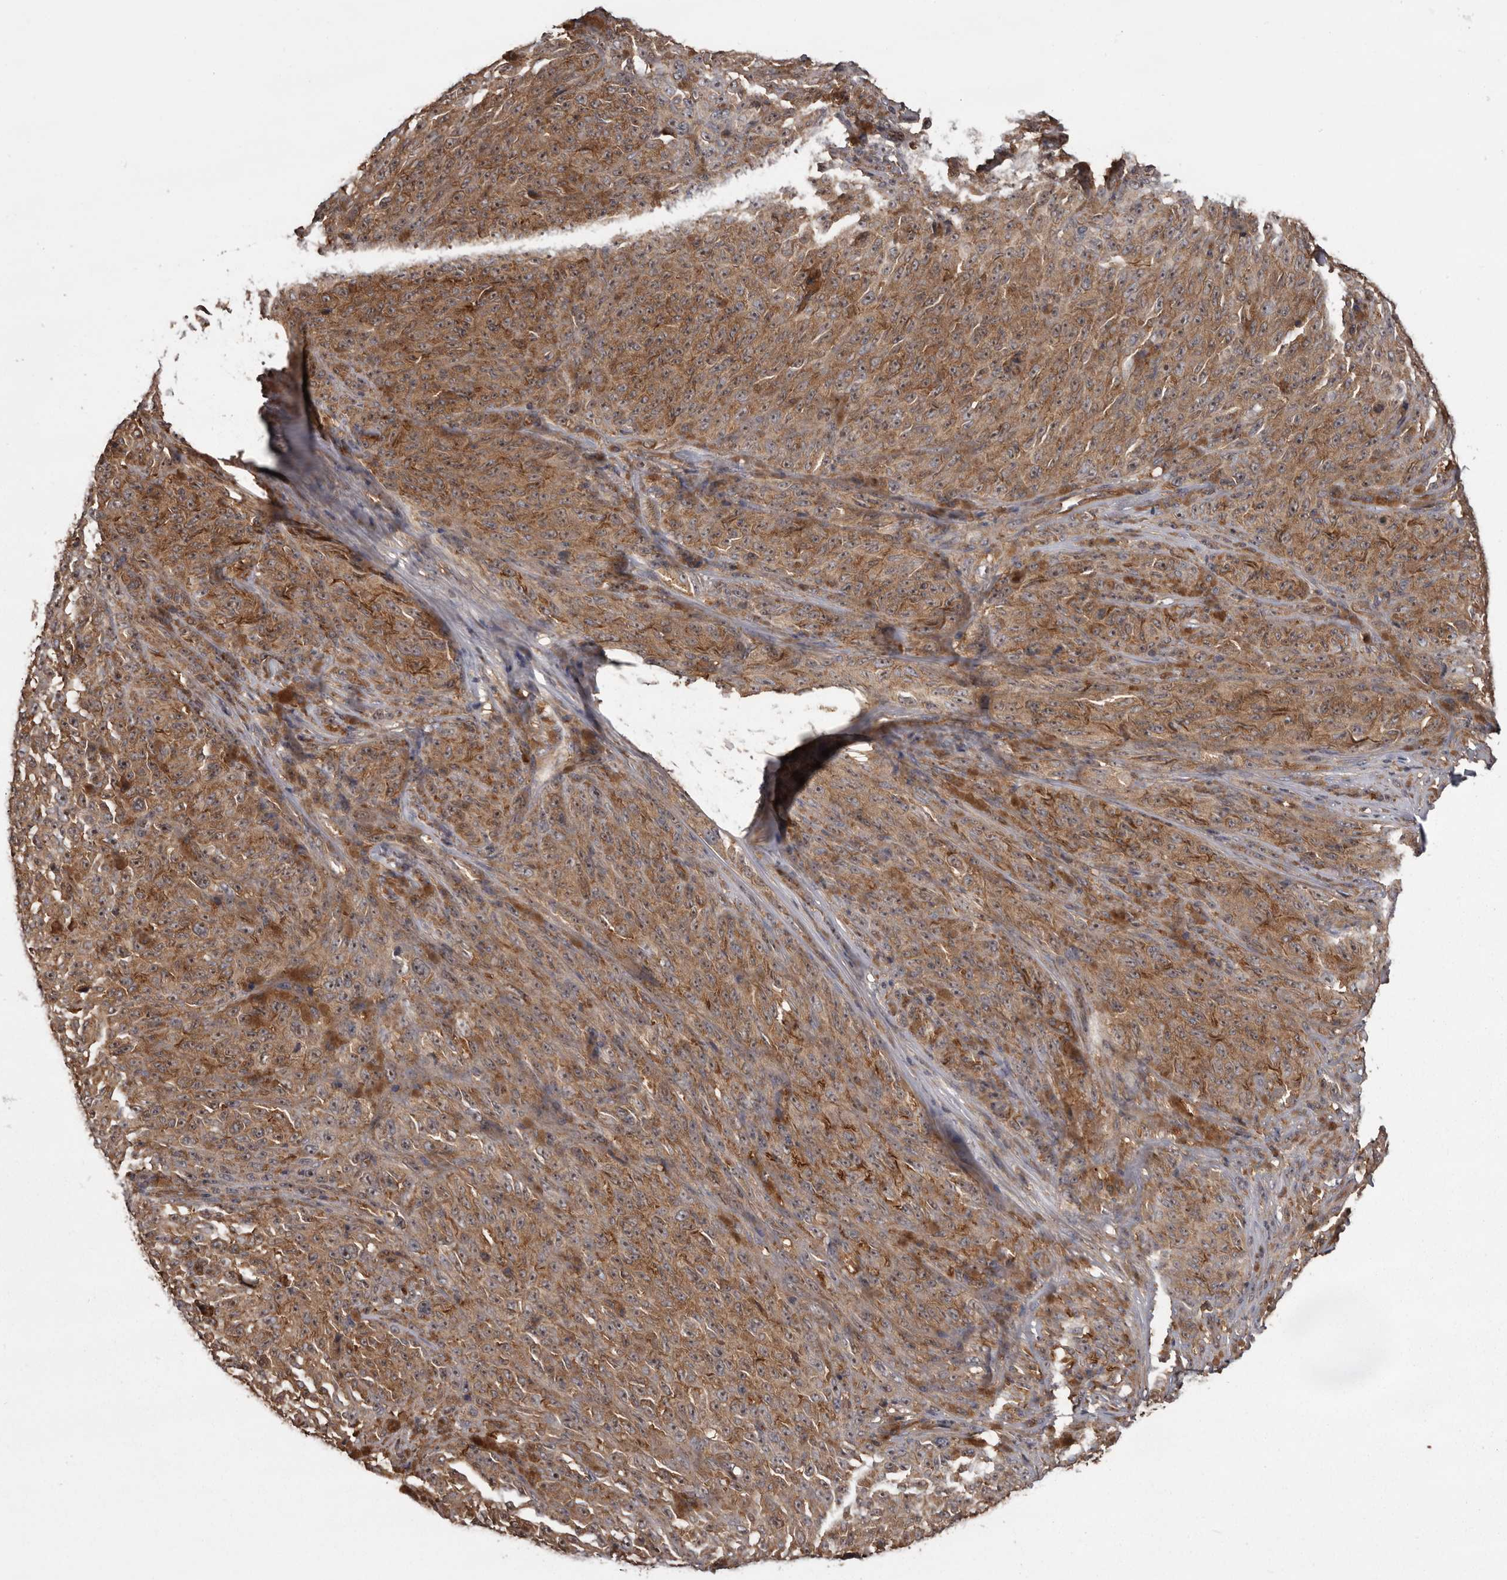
{"staining": {"intensity": "weak", "quantity": ">75%", "location": "cytoplasmic/membranous"}, "tissue": "melanoma", "cell_type": "Tumor cells", "image_type": "cancer", "snomed": [{"axis": "morphology", "description": "Malignant melanoma, NOS"}, {"axis": "topography", "description": "Skin"}], "caption": "Immunohistochemistry (IHC) micrograph of neoplastic tissue: malignant melanoma stained using immunohistochemistry (IHC) exhibits low levels of weak protein expression localized specifically in the cytoplasmic/membranous of tumor cells, appearing as a cytoplasmic/membranous brown color.", "gene": "DARS1", "patient": {"sex": "female", "age": 82}}